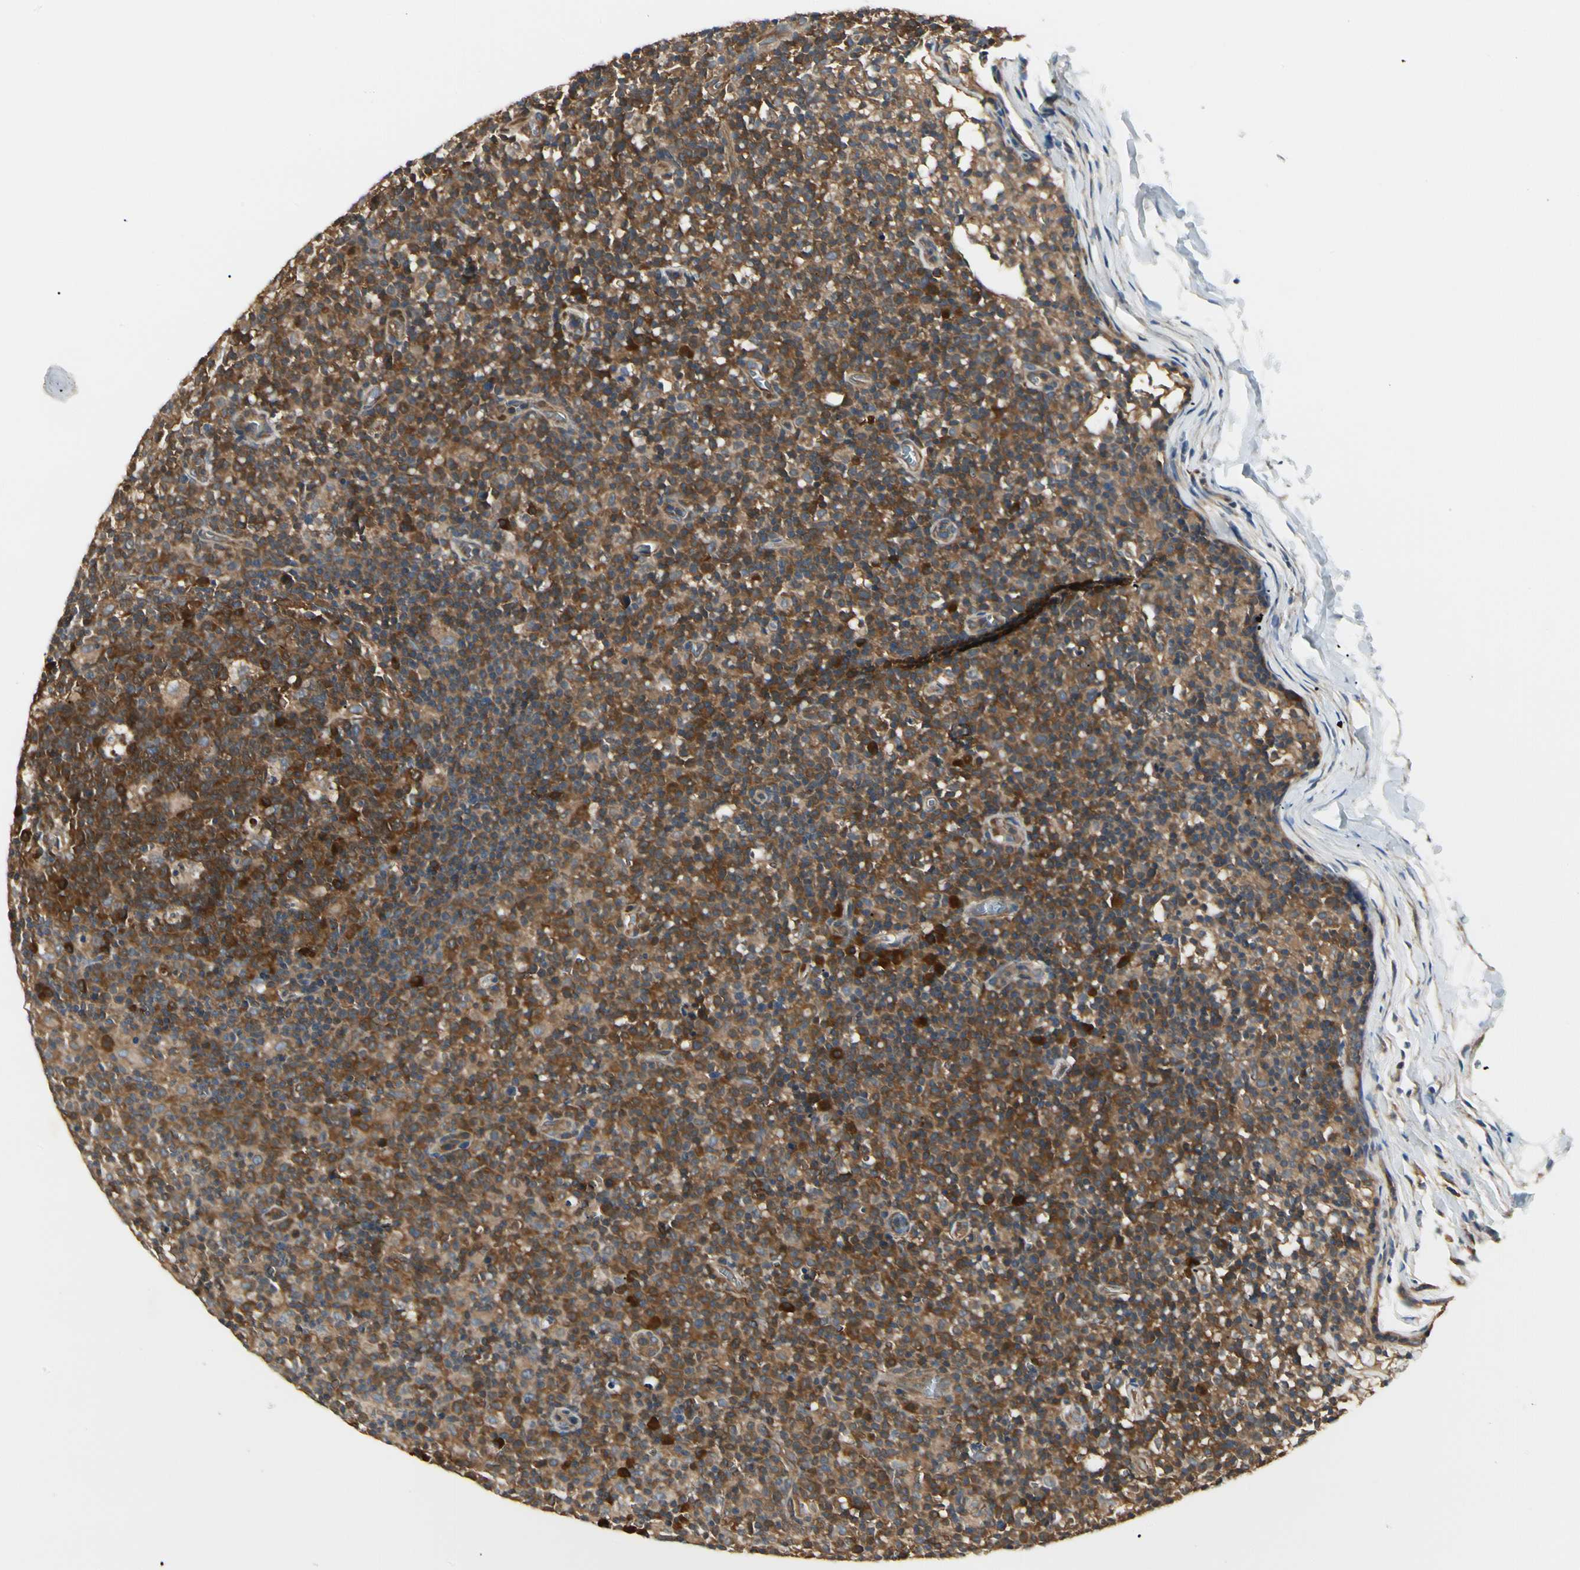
{"staining": {"intensity": "strong", "quantity": ">75%", "location": "cytoplasmic/membranous"}, "tissue": "lymph node", "cell_type": "Germinal center cells", "image_type": "normal", "snomed": [{"axis": "morphology", "description": "Normal tissue, NOS"}, {"axis": "morphology", "description": "Inflammation, NOS"}, {"axis": "topography", "description": "Lymph node"}], "caption": "Protein staining exhibits strong cytoplasmic/membranous staining in approximately >75% of germinal center cells in benign lymph node. (Brightfield microscopy of DAB IHC at high magnification).", "gene": "NME1", "patient": {"sex": "male", "age": 55}}